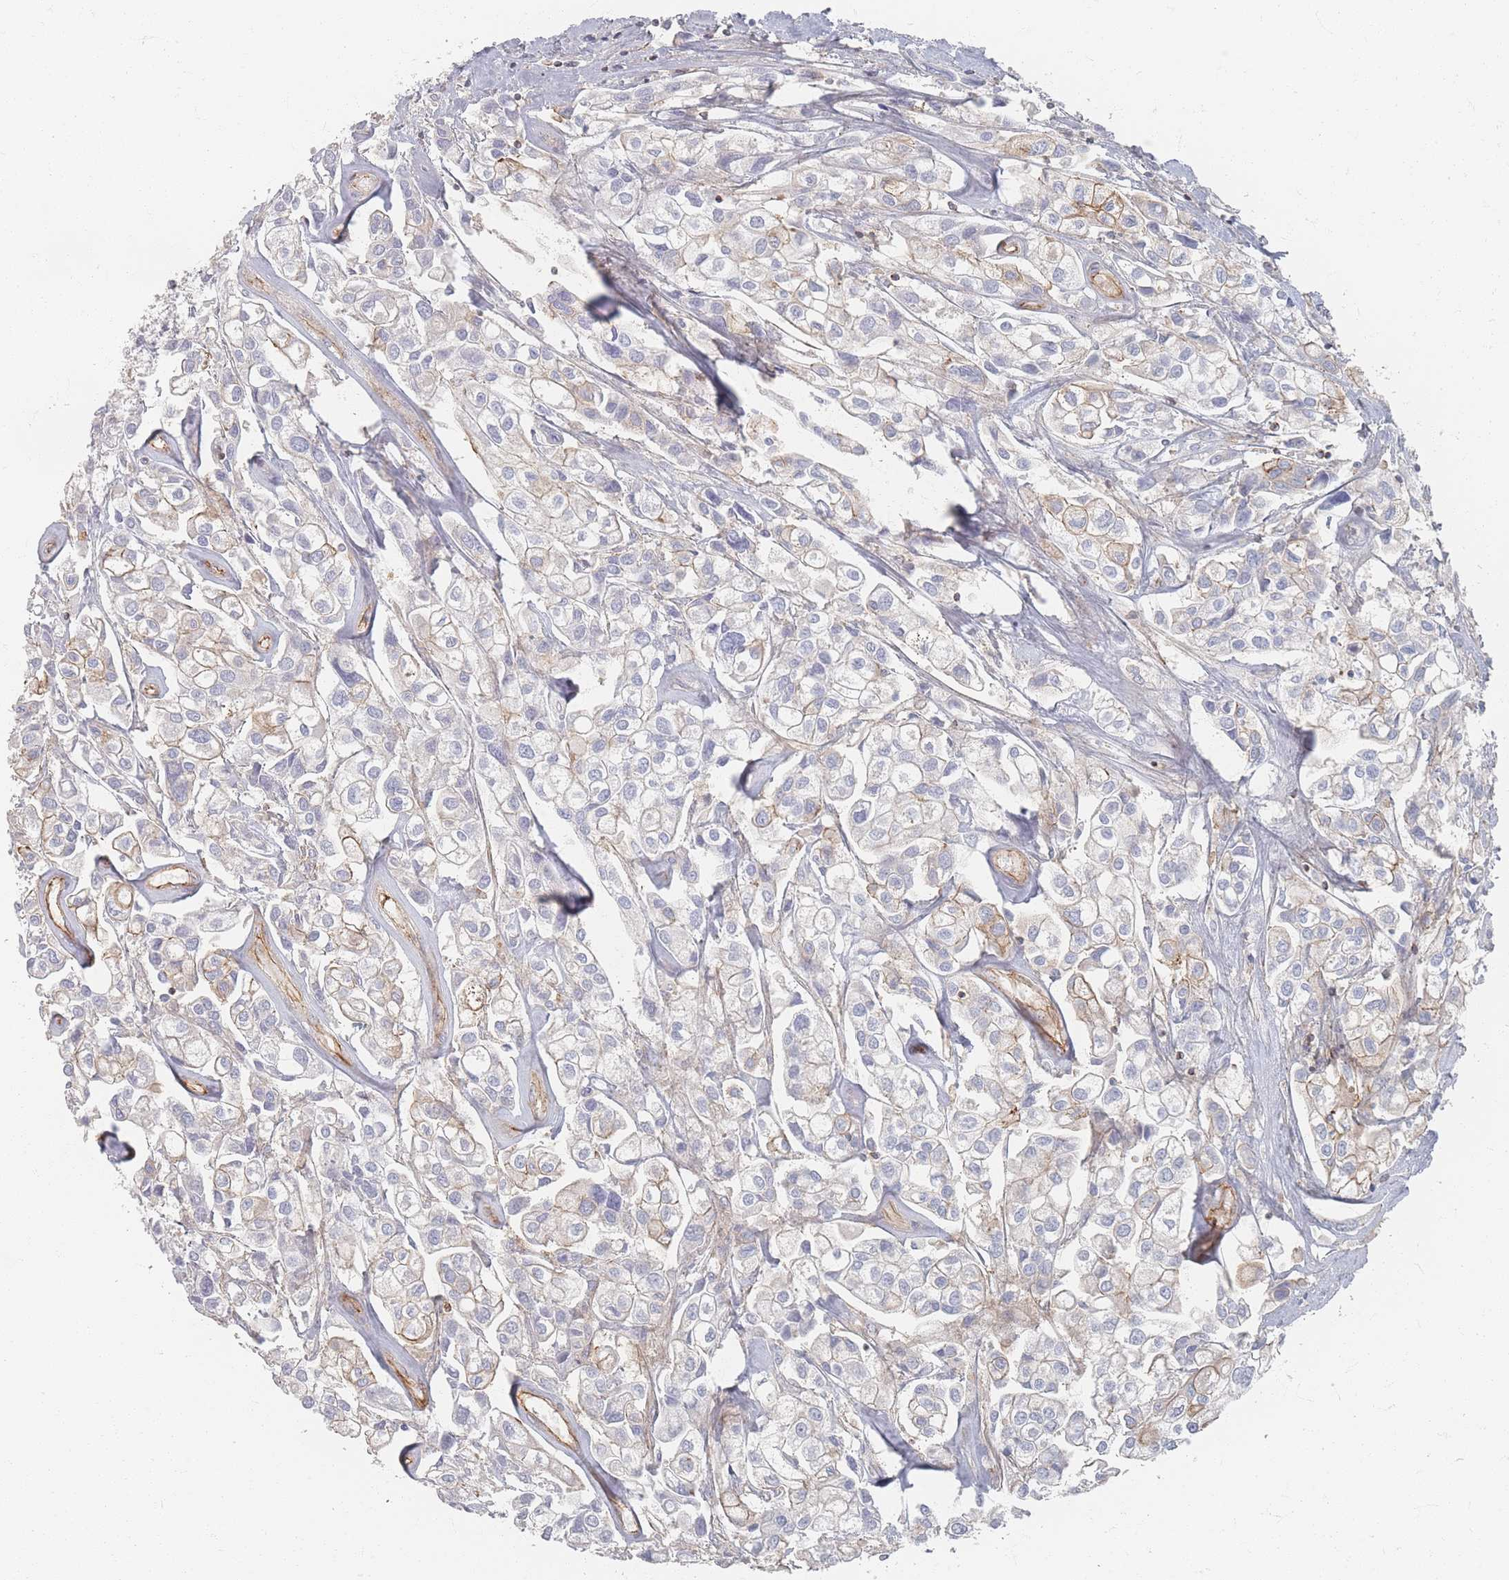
{"staining": {"intensity": "moderate", "quantity": "<25%", "location": "cytoplasmic/membranous"}, "tissue": "urothelial cancer", "cell_type": "Tumor cells", "image_type": "cancer", "snomed": [{"axis": "morphology", "description": "Urothelial carcinoma, High grade"}, {"axis": "topography", "description": "Urinary bladder"}], "caption": "About <25% of tumor cells in human urothelial cancer display moderate cytoplasmic/membranous protein expression as visualized by brown immunohistochemical staining.", "gene": "GNB1", "patient": {"sex": "male", "age": 67}}